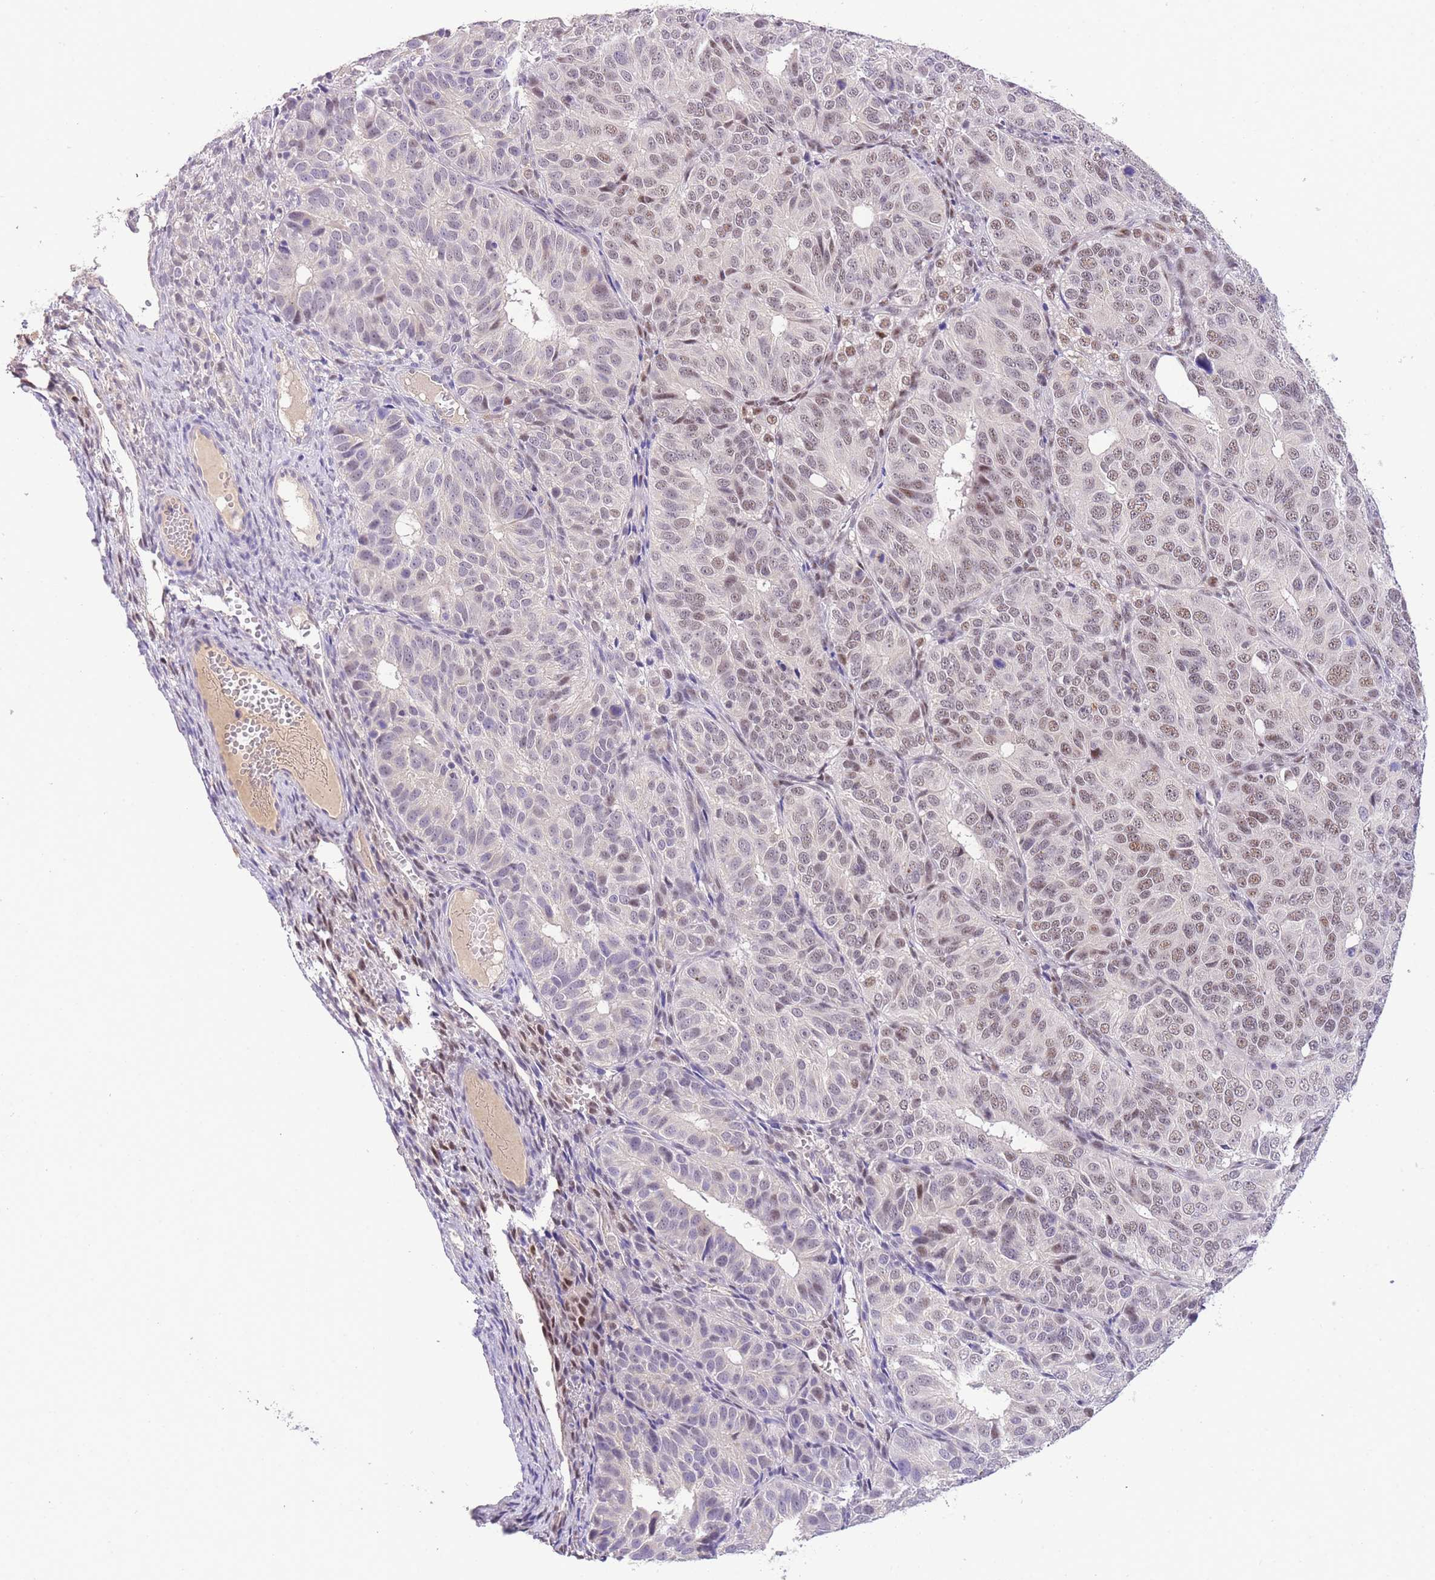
{"staining": {"intensity": "weak", "quantity": "25%-75%", "location": "nuclear"}, "tissue": "ovarian cancer", "cell_type": "Tumor cells", "image_type": "cancer", "snomed": [{"axis": "morphology", "description": "Carcinoma, endometroid"}, {"axis": "topography", "description": "Ovary"}], "caption": "Ovarian cancer (endometroid carcinoma) stained with a brown dye demonstrates weak nuclear positive positivity in about 25%-75% of tumor cells.", "gene": "SLC35F2", "patient": {"sex": "female", "age": 51}}